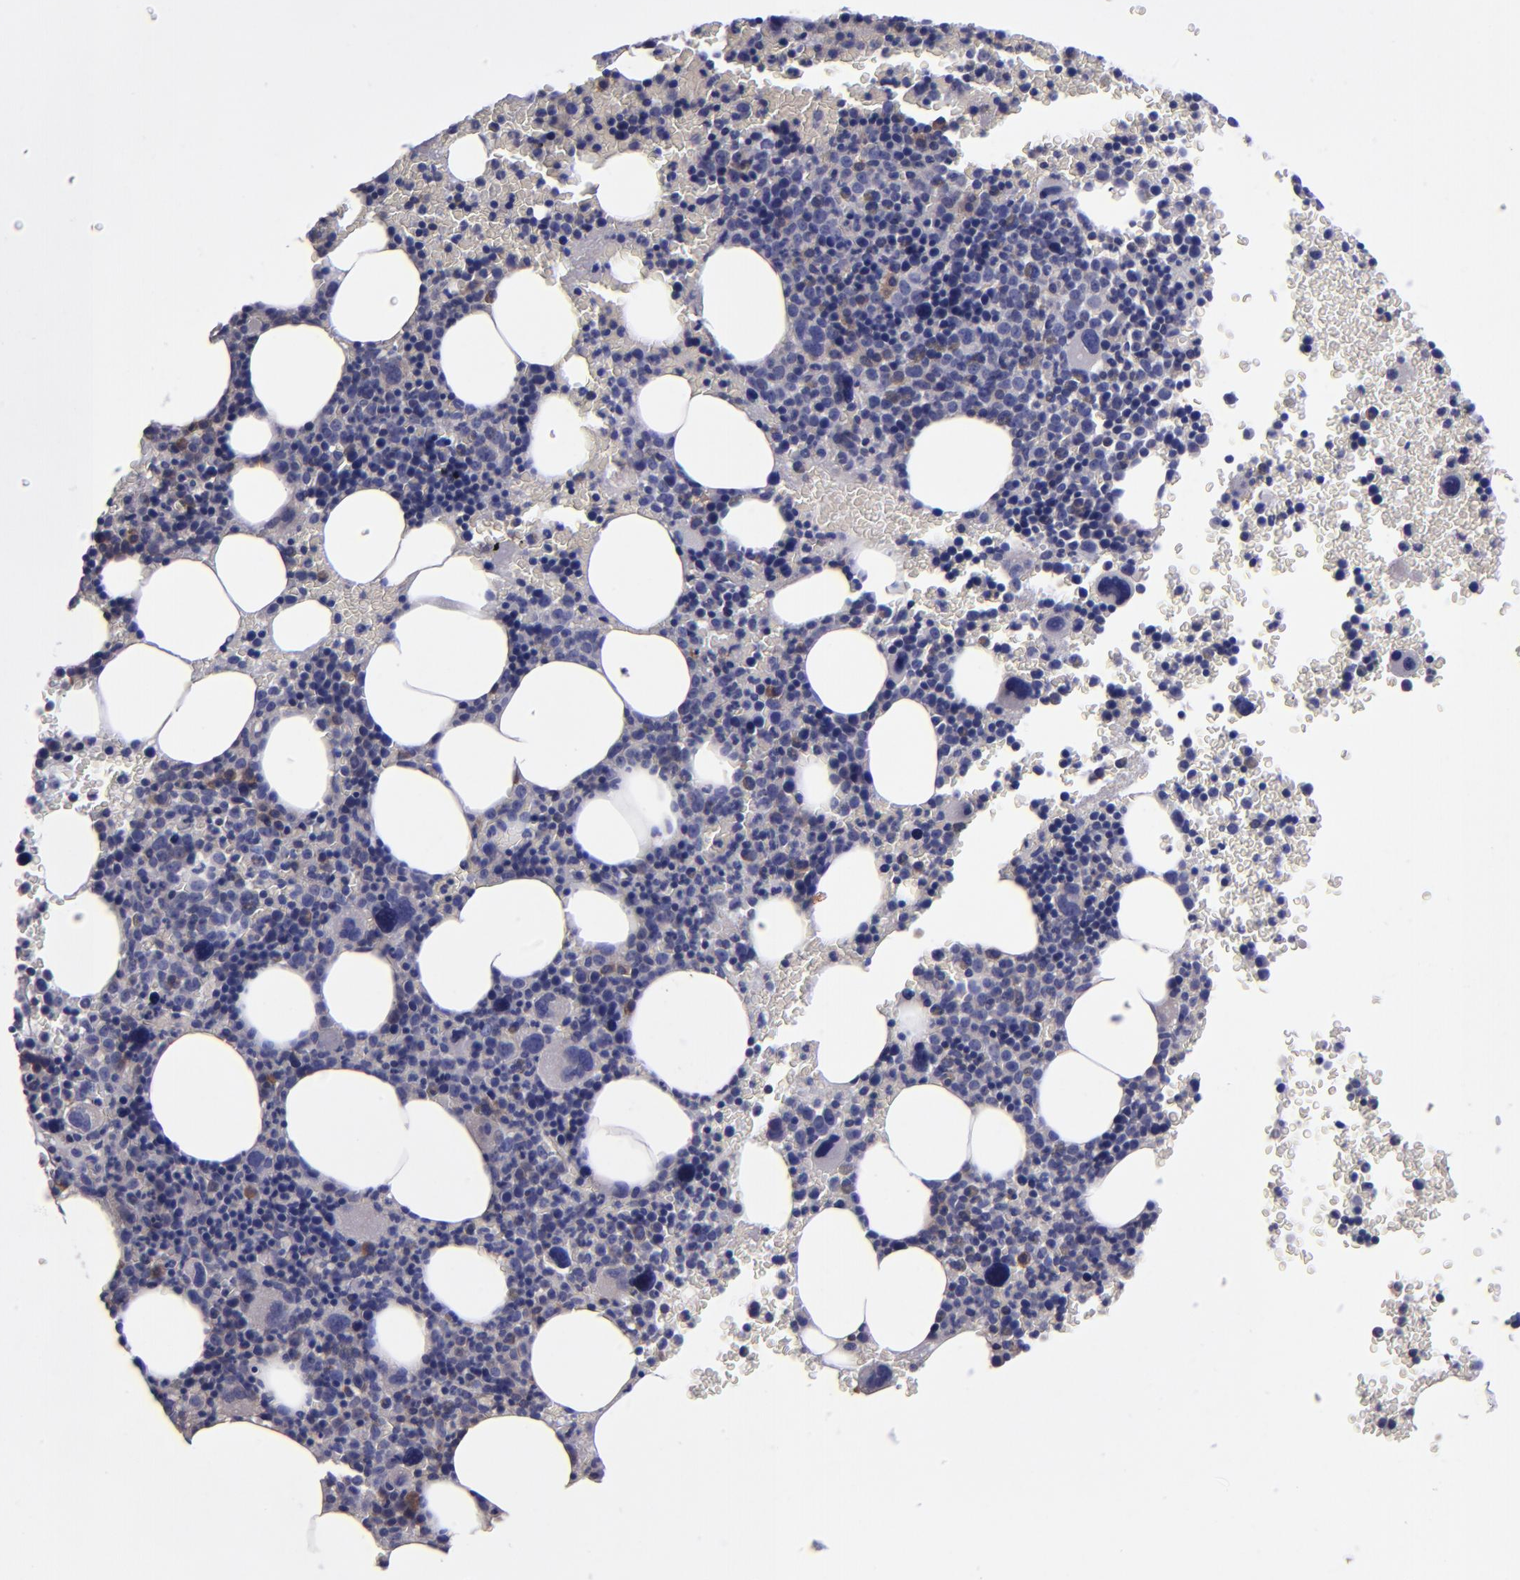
{"staining": {"intensity": "weak", "quantity": "<25%", "location": "cytoplasmic/membranous"}, "tissue": "bone marrow", "cell_type": "Hematopoietic cells", "image_type": "normal", "snomed": [{"axis": "morphology", "description": "Normal tissue, NOS"}, {"axis": "topography", "description": "Bone marrow"}], "caption": "Immunohistochemistry (IHC) micrograph of unremarkable bone marrow stained for a protein (brown), which demonstrates no positivity in hematopoietic cells. Brightfield microscopy of immunohistochemistry (IHC) stained with DAB (3,3'-diaminobenzidine) (brown) and hematoxylin (blue), captured at high magnification.", "gene": "CARS1", "patient": {"sex": "male", "age": 68}}